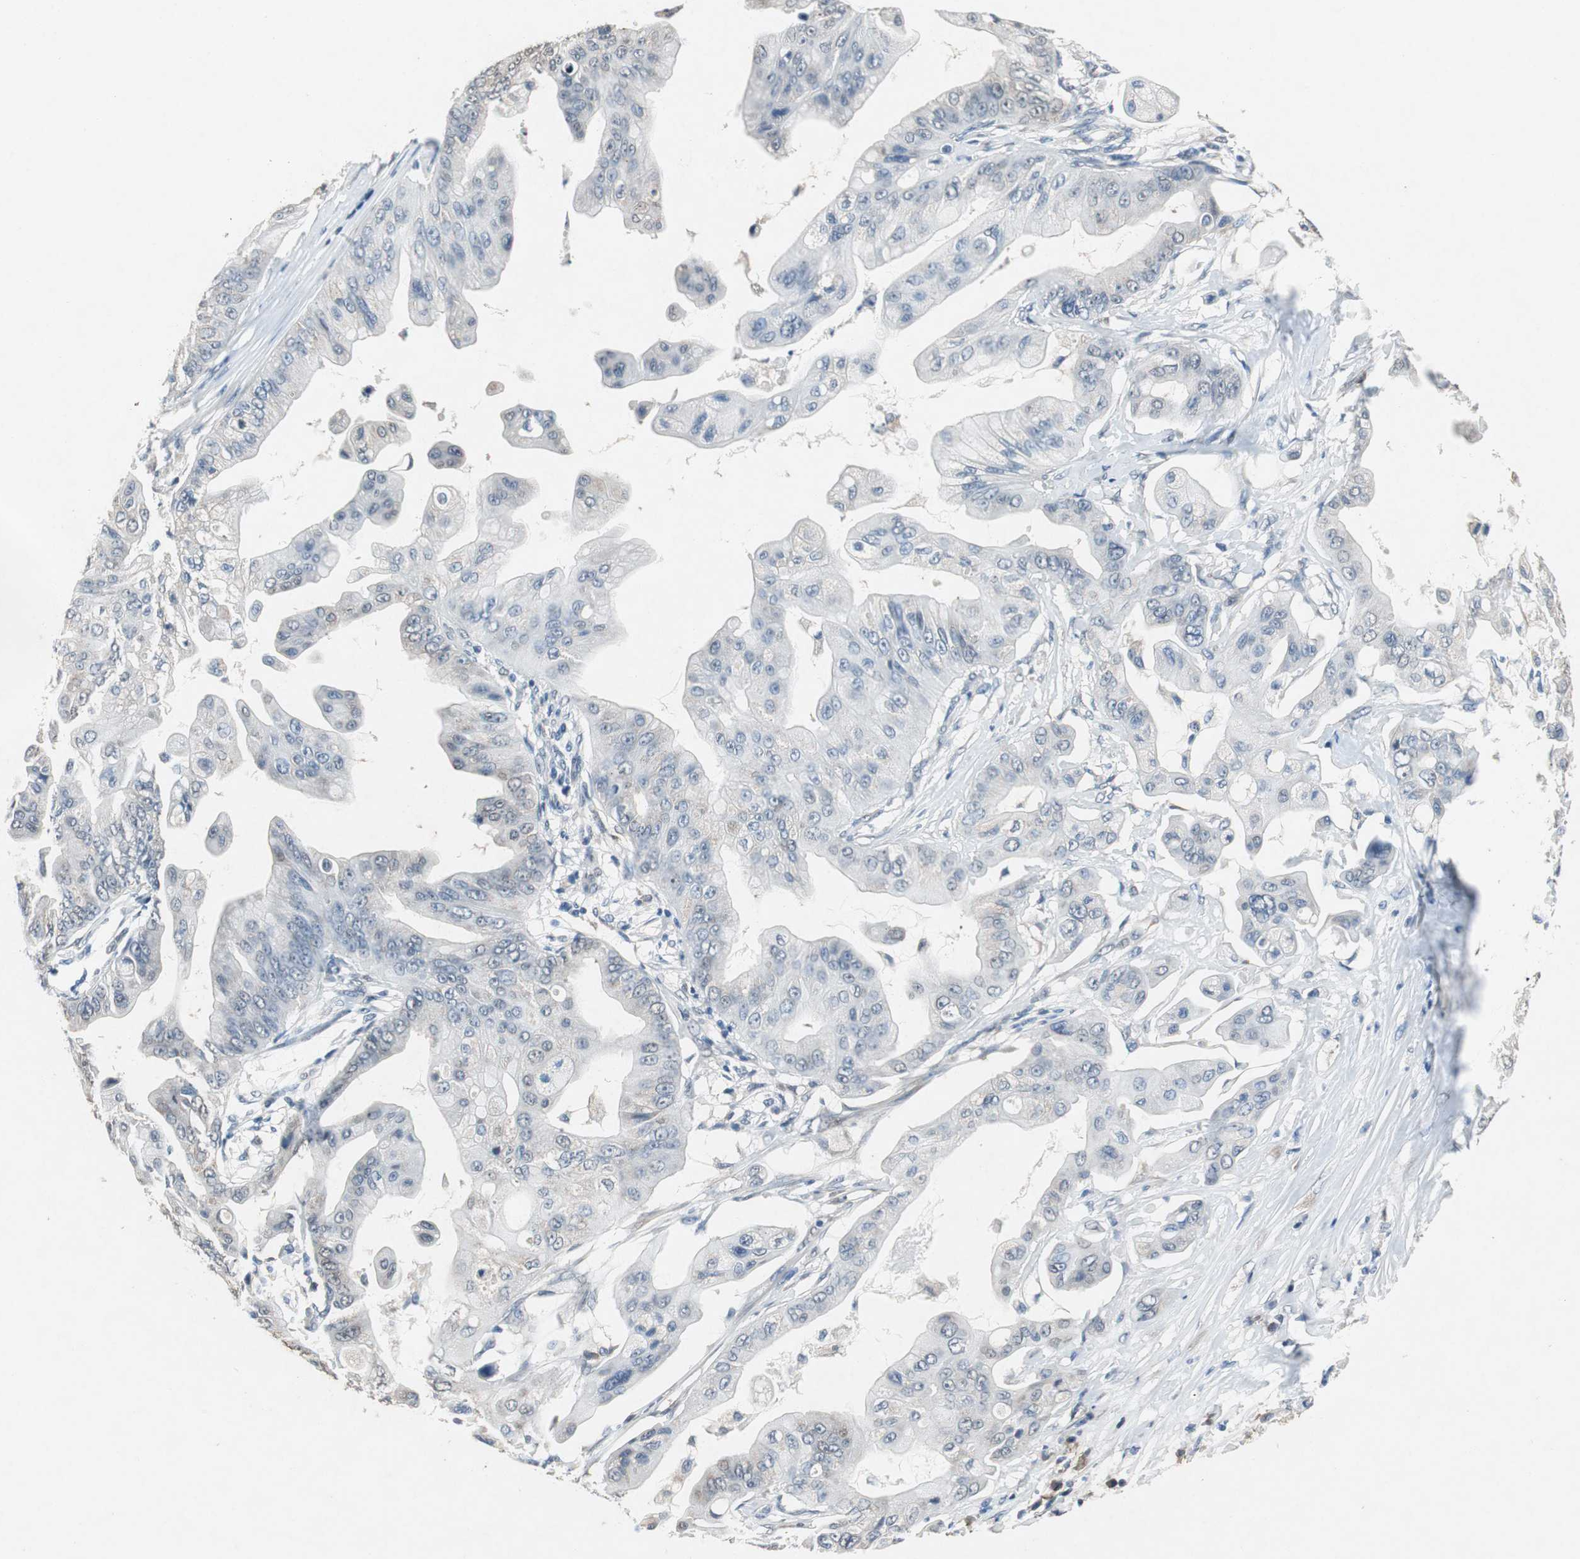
{"staining": {"intensity": "weak", "quantity": "<25%", "location": "cytoplasmic/membranous"}, "tissue": "pancreatic cancer", "cell_type": "Tumor cells", "image_type": "cancer", "snomed": [{"axis": "morphology", "description": "Adenocarcinoma, NOS"}, {"axis": "topography", "description": "Pancreas"}], "caption": "There is no significant expression in tumor cells of pancreatic cancer.", "gene": "RPL35", "patient": {"sex": "female", "age": 75}}